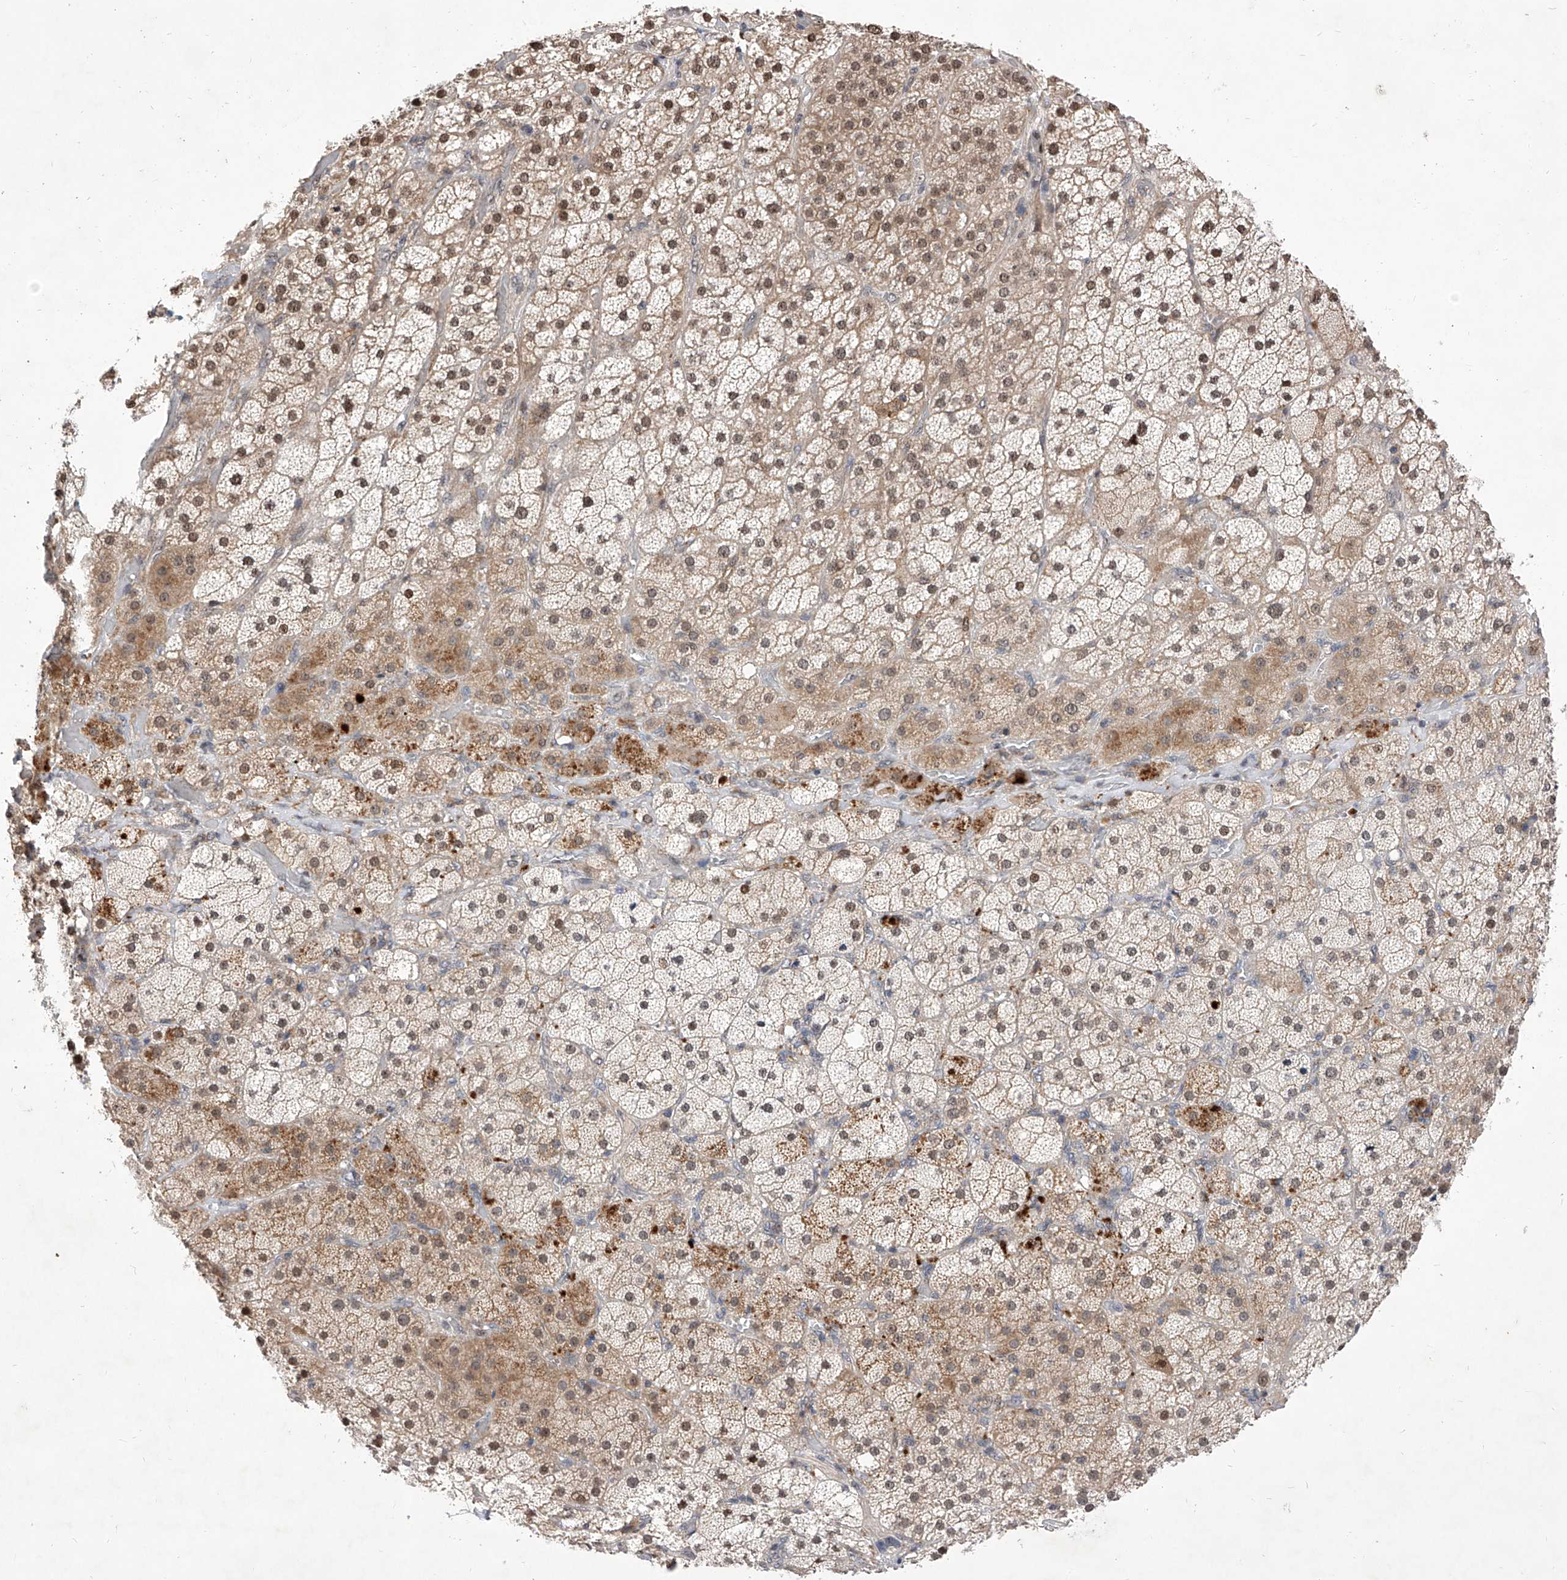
{"staining": {"intensity": "strong", "quantity": "25%-75%", "location": "cytoplasmic/membranous,nuclear"}, "tissue": "adrenal gland", "cell_type": "Glandular cells", "image_type": "normal", "snomed": [{"axis": "morphology", "description": "Normal tissue, NOS"}, {"axis": "topography", "description": "Adrenal gland"}], "caption": "Glandular cells demonstrate high levels of strong cytoplasmic/membranous,nuclear expression in about 25%-75% of cells in benign adrenal gland. The protein of interest is shown in brown color, while the nuclei are stained blue.", "gene": "LGR4", "patient": {"sex": "male", "age": 57}}